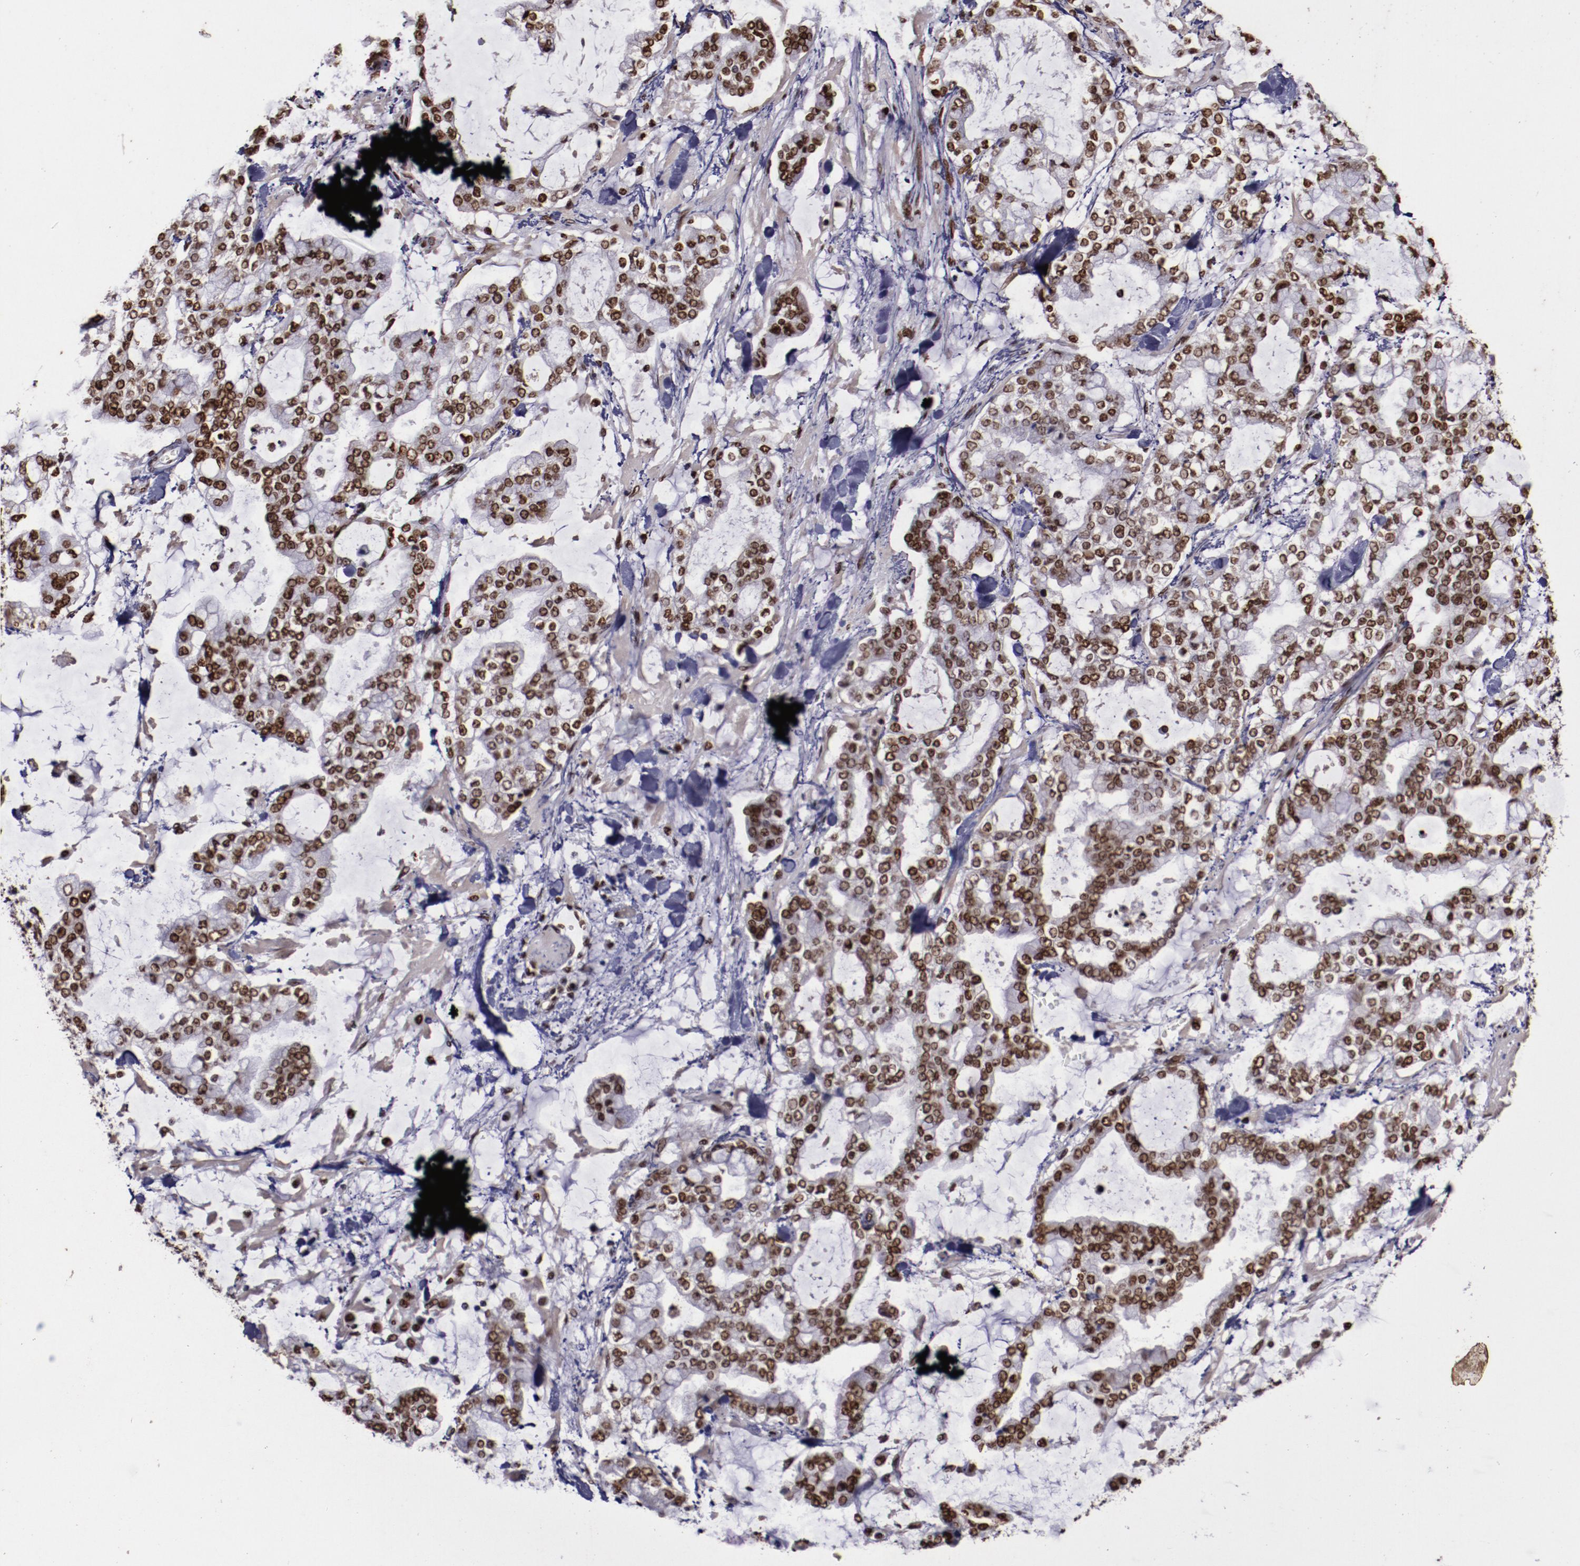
{"staining": {"intensity": "moderate", "quantity": ">75%", "location": "nuclear"}, "tissue": "stomach cancer", "cell_type": "Tumor cells", "image_type": "cancer", "snomed": [{"axis": "morphology", "description": "Normal tissue, NOS"}, {"axis": "morphology", "description": "Adenocarcinoma, NOS"}, {"axis": "topography", "description": "Stomach, upper"}, {"axis": "topography", "description": "Stomach"}], "caption": "IHC photomicrograph of neoplastic tissue: stomach cancer (adenocarcinoma) stained using immunohistochemistry (IHC) demonstrates medium levels of moderate protein expression localized specifically in the nuclear of tumor cells, appearing as a nuclear brown color.", "gene": "APEX1", "patient": {"sex": "male", "age": 76}}